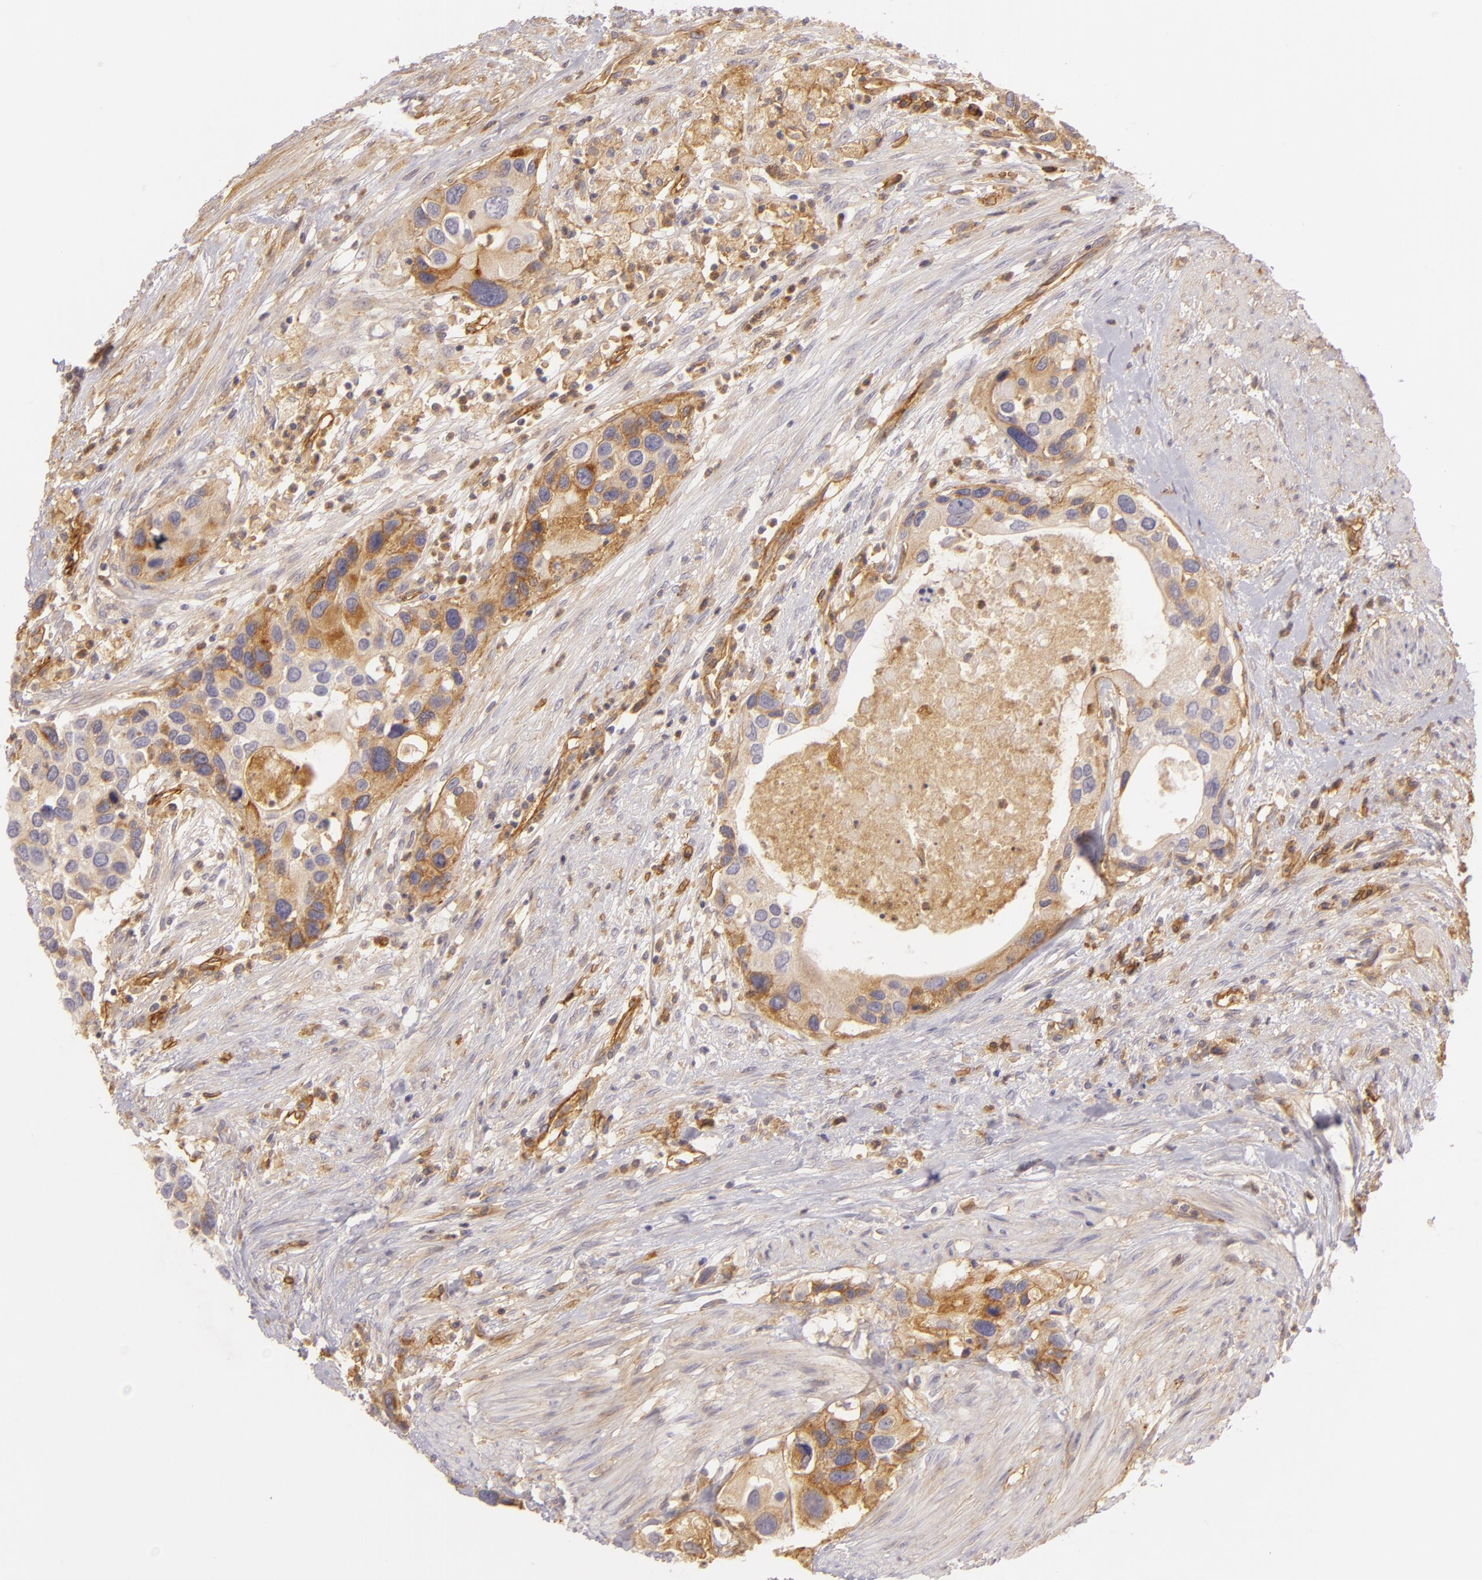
{"staining": {"intensity": "moderate", "quantity": ">75%", "location": "cytoplasmic/membranous"}, "tissue": "urothelial cancer", "cell_type": "Tumor cells", "image_type": "cancer", "snomed": [{"axis": "morphology", "description": "Urothelial carcinoma, High grade"}, {"axis": "topography", "description": "Urinary bladder"}], "caption": "Urothelial cancer stained with DAB immunohistochemistry reveals medium levels of moderate cytoplasmic/membranous expression in about >75% of tumor cells.", "gene": "CD59", "patient": {"sex": "male", "age": 66}}